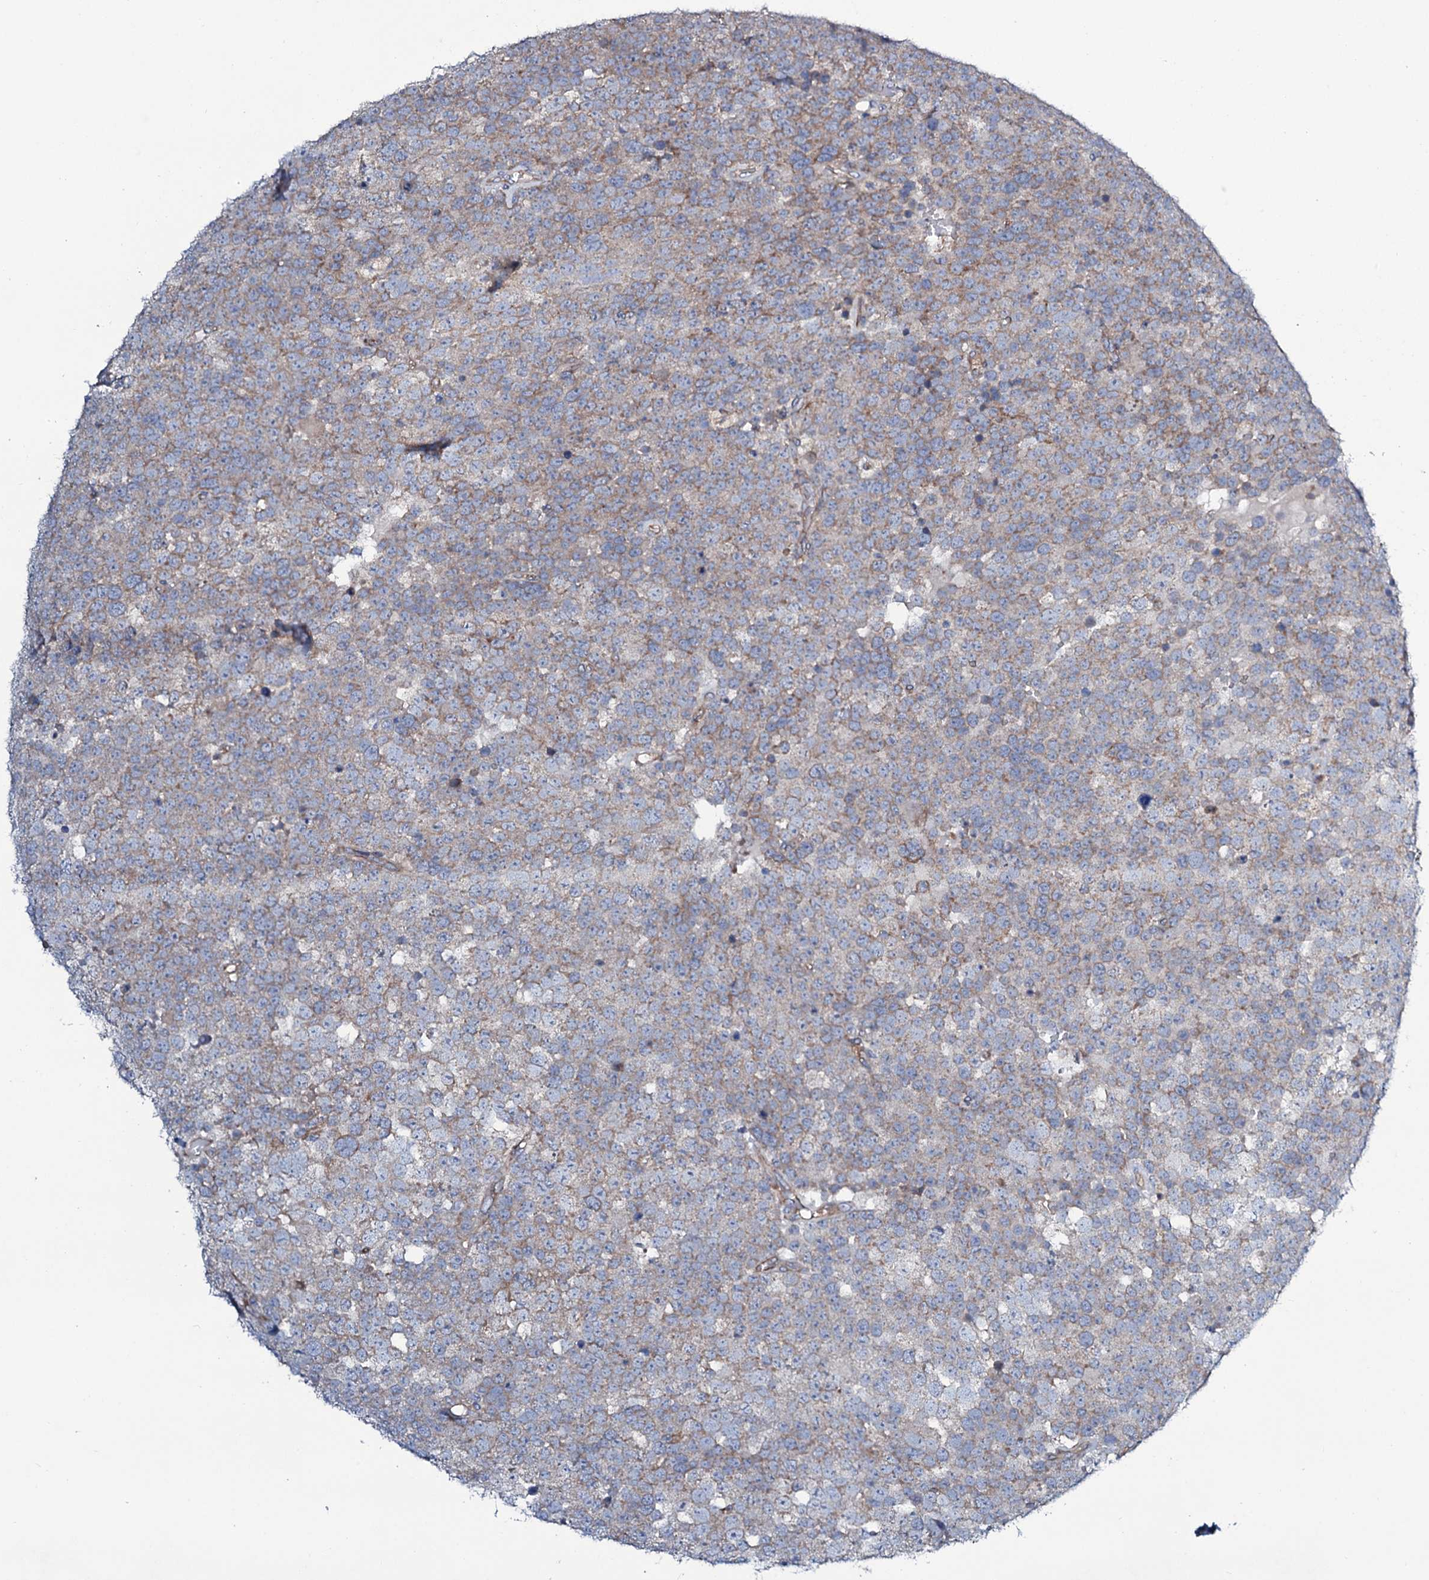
{"staining": {"intensity": "weak", "quantity": ">75%", "location": "cytoplasmic/membranous"}, "tissue": "testis cancer", "cell_type": "Tumor cells", "image_type": "cancer", "snomed": [{"axis": "morphology", "description": "Seminoma, NOS"}, {"axis": "topography", "description": "Testis"}], "caption": "Protein staining reveals weak cytoplasmic/membranous positivity in about >75% of tumor cells in testis seminoma.", "gene": "STARD13", "patient": {"sex": "male", "age": 71}}